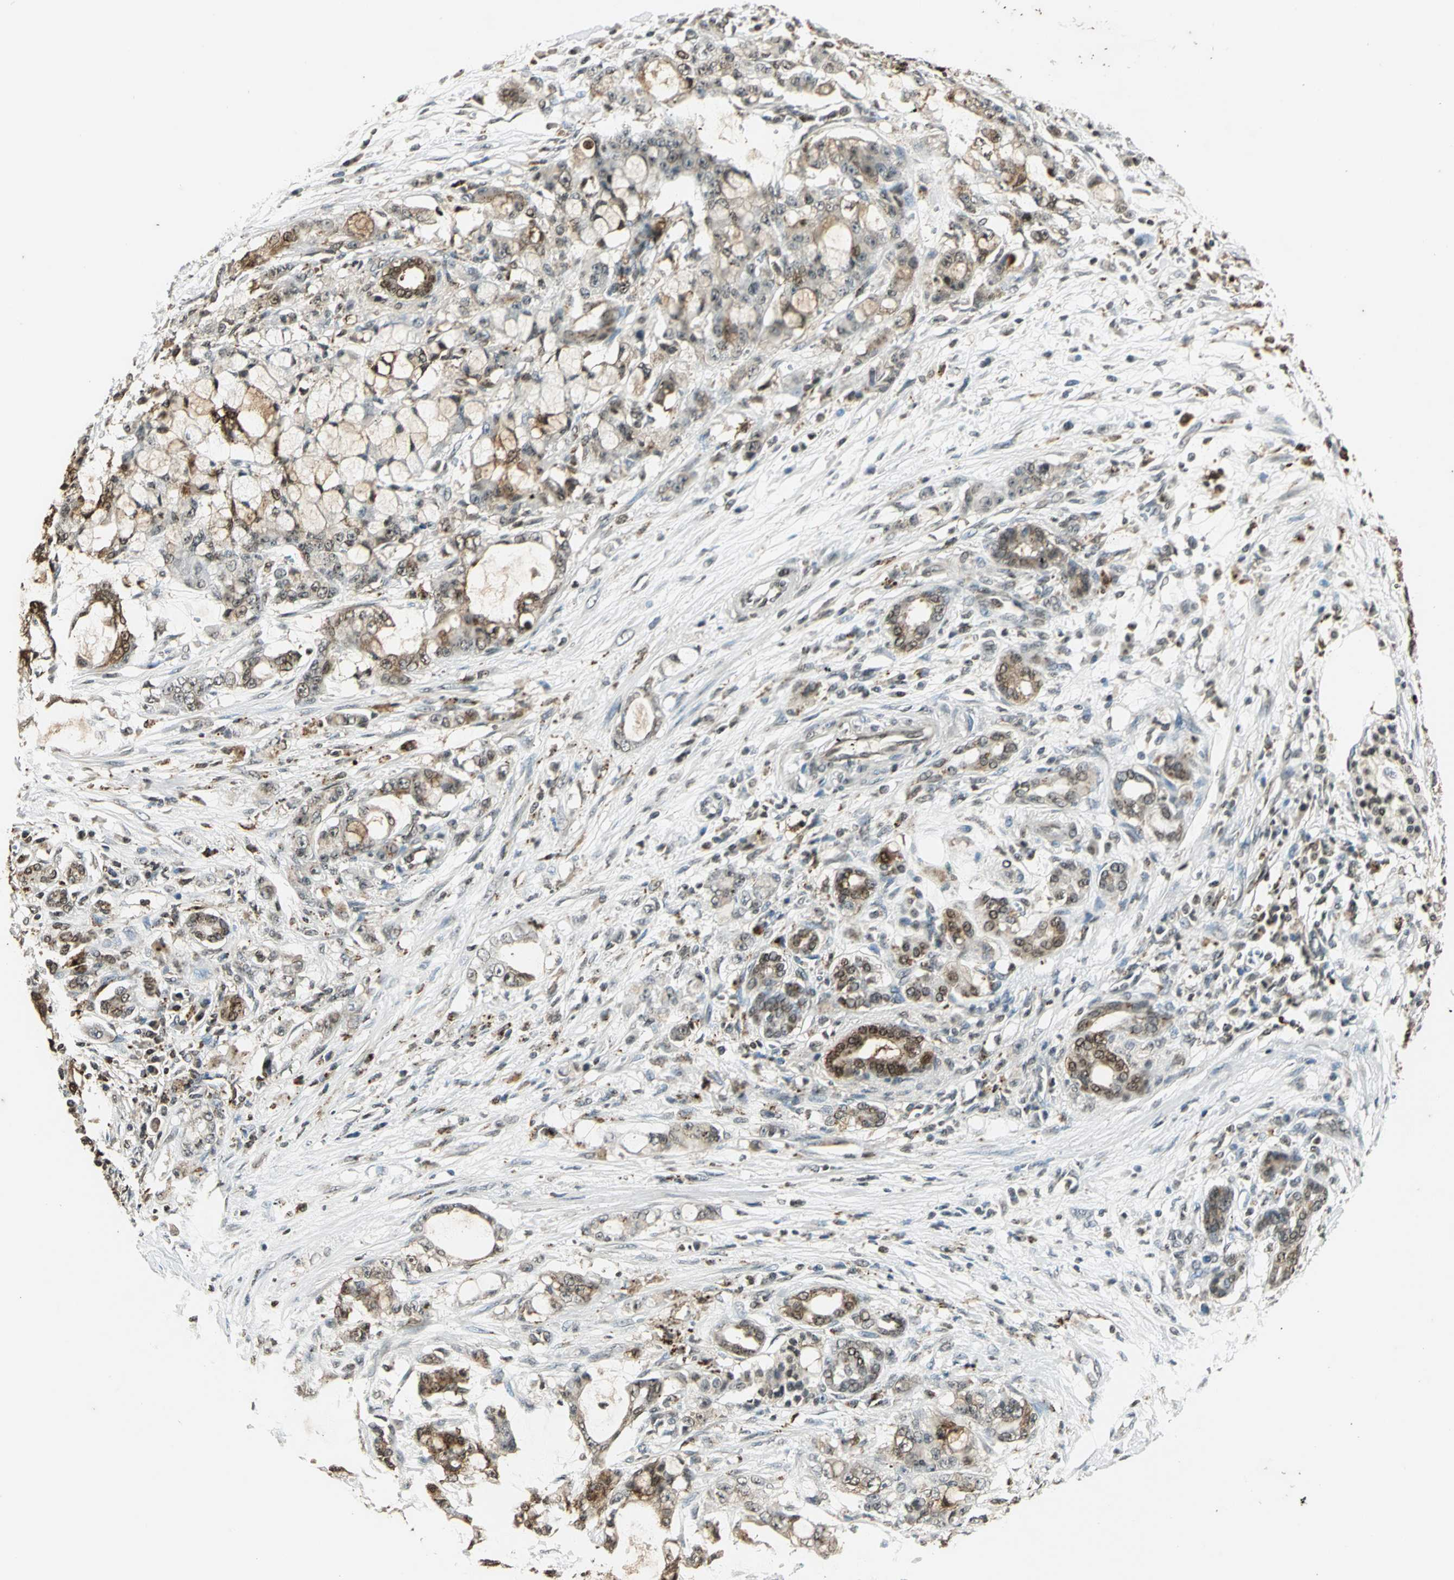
{"staining": {"intensity": "moderate", "quantity": "25%-75%", "location": "cytoplasmic/membranous,nuclear"}, "tissue": "pancreatic cancer", "cell_type": "Tumor cells", "image_type": "cancer", "snomed": [{"axis": "morphology", "description": "Adenocarcinoma, NOS"}, {"axis": "topography", "description": "Pancreas"}], "caption": "Moderate cytoplasmic/membranous and nuclear protein positivity is appreciated in approximately 25%-75% of tumor cells in adenocarcinoma (pancreatic). Using DAB (3,3'-diaminobenzidine) (brown) and hematoxylin (blue) stains, captured at high magnification using brightfield microscopy.", "gene": "LGALS3", "patient": {"sex": "female", "age": 73}}